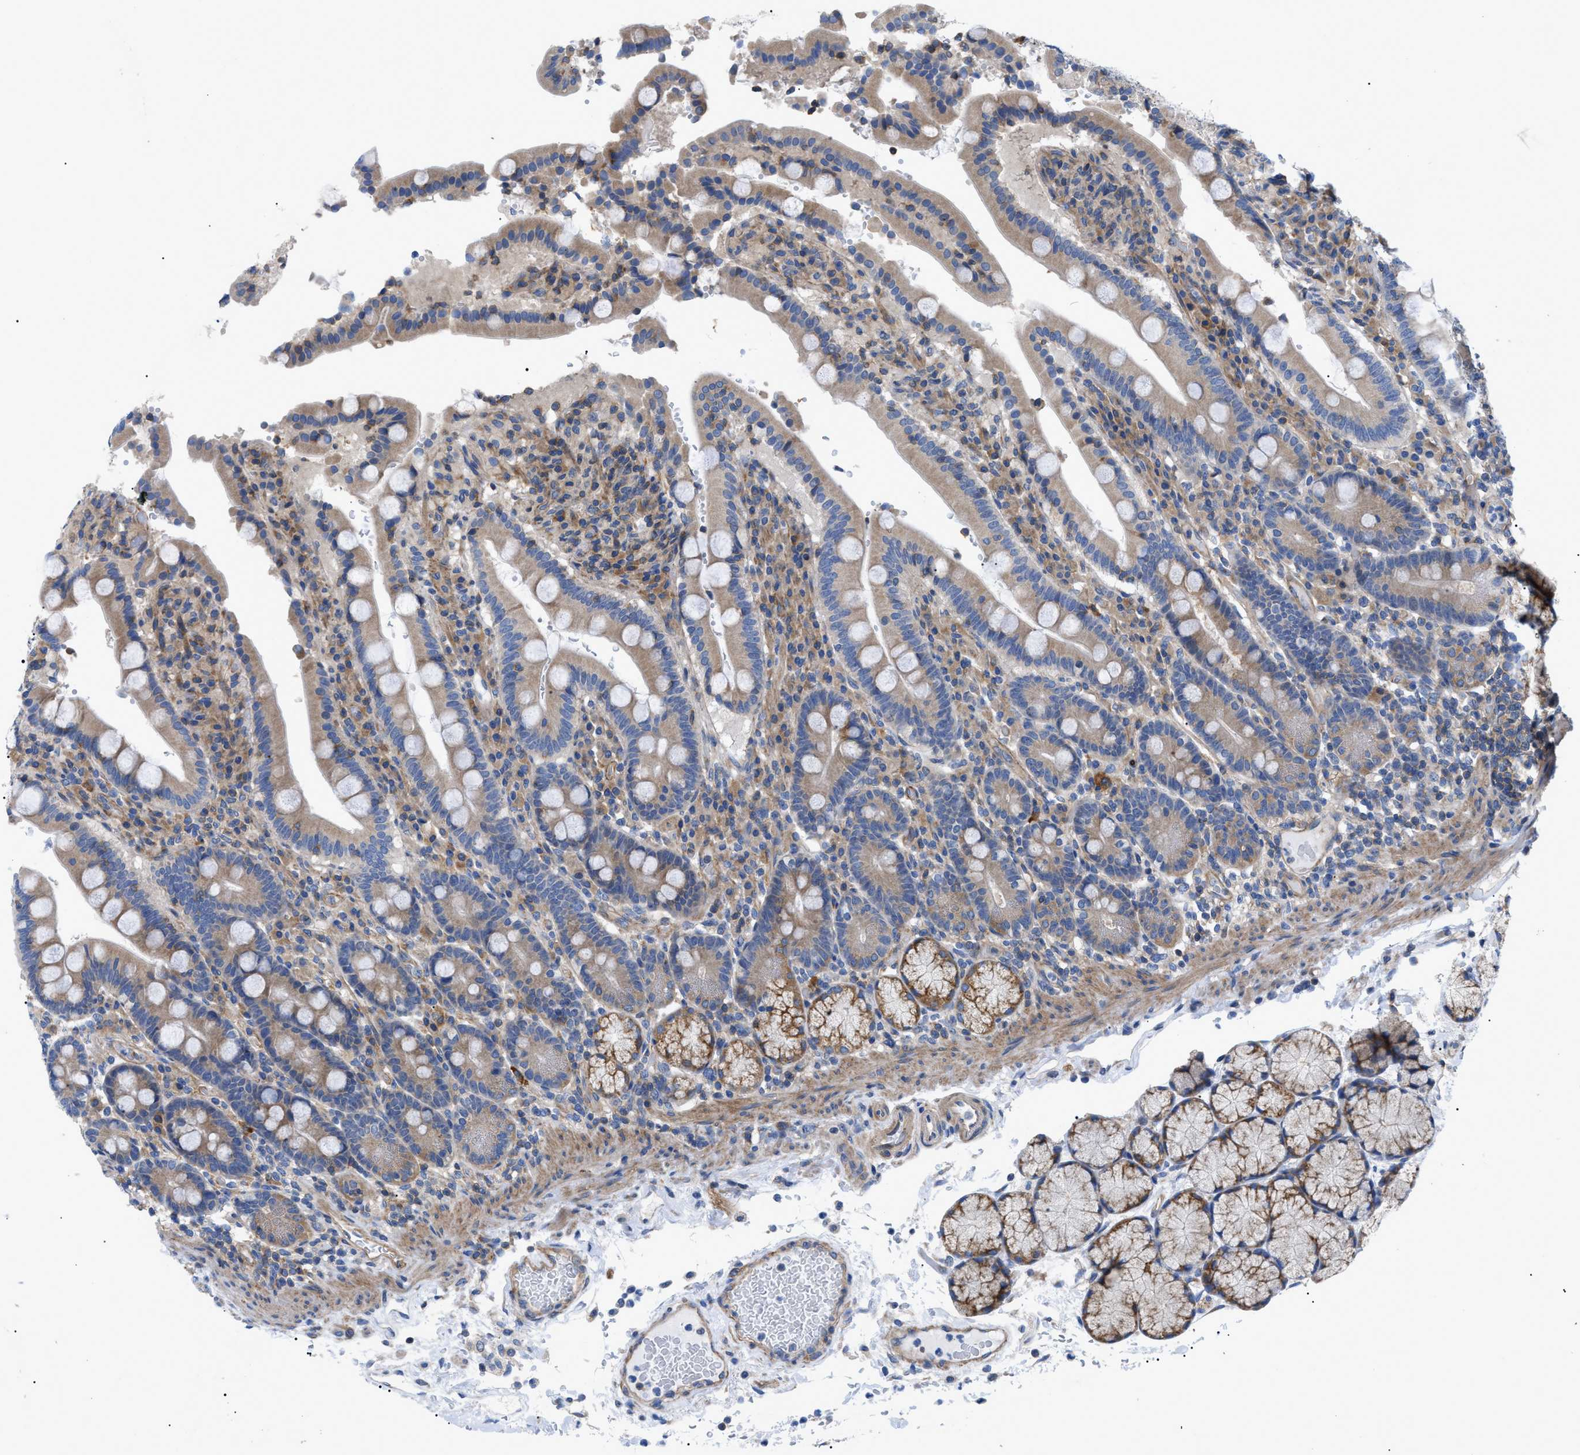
{"staining": {"intensity": "moderate", "quantity": ">75%", "location": "cytoplasmic/membranous"}, "tissue": "duodenum", "cell_type": "Glandular cells", "image_type": "normal", "snomed": [{"axis": "morphology", "description": "Normal tissue, NOS"}, {"axis": "topography", "description": "Small intestine, NOS"}], "caption": "Protein staining displays moderate cytoplasmic/membranous positivity in about >75% of glandular cells in unremarkable duodenum.", "gene": "HSPB8", "patient": {"sex": "female", "age": 71}}